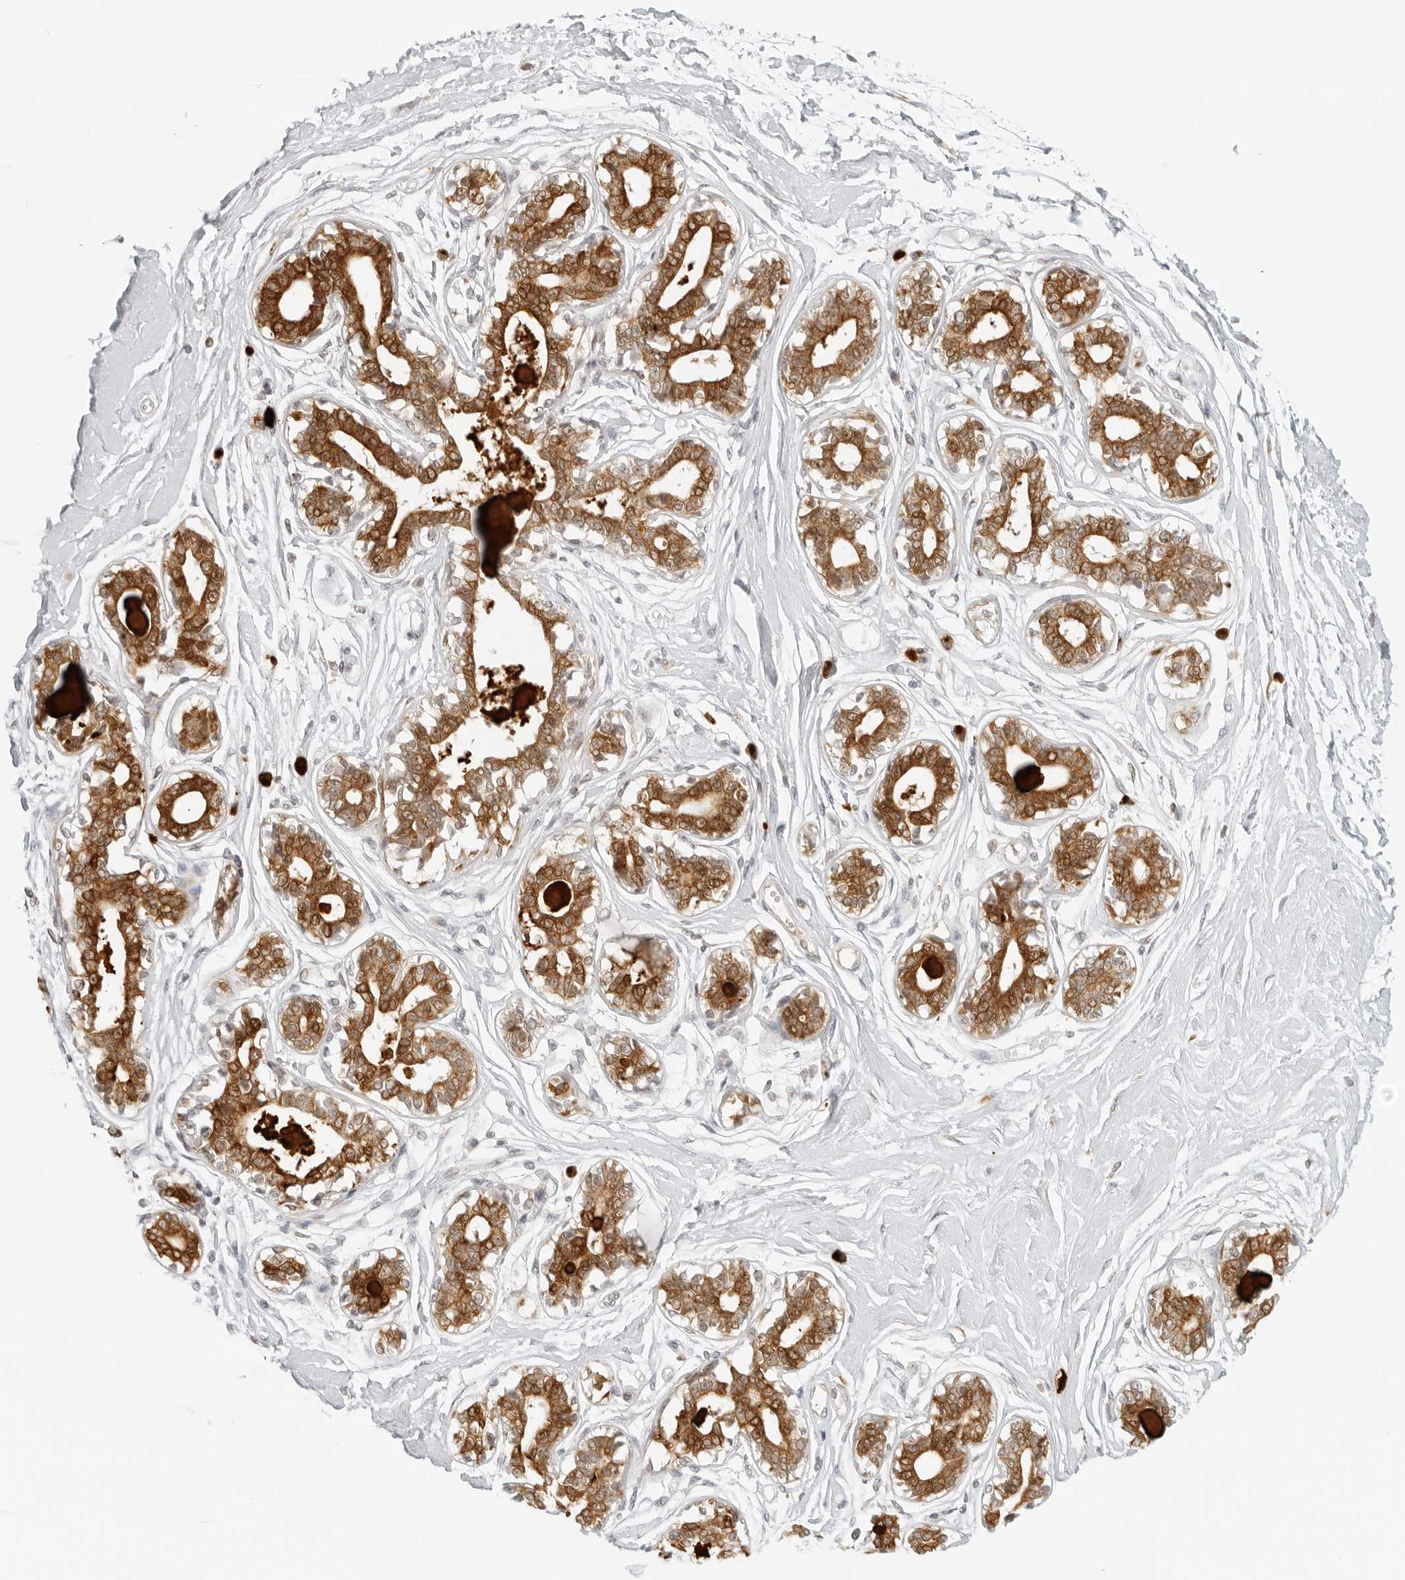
{"staining": {"intensity": "negative", "quantity": "none", "location": "none"}, "tissue": "breast", "cell_type": "Adipocytes", "image_type": "normal", "snomed": [{"axis": "morphology", "description": "Normal tissue, NOS"}, {"axis": "topography", "description": "Breast"}], "caption": "High power microscopy image of an IHC micrograph of normal breast, revealing no significant staining in adipocytes. (IHC, brightfield microscopy, high magnification).", "gene": "ZNF678", "patient": {"sex": "female", "age": 45}}